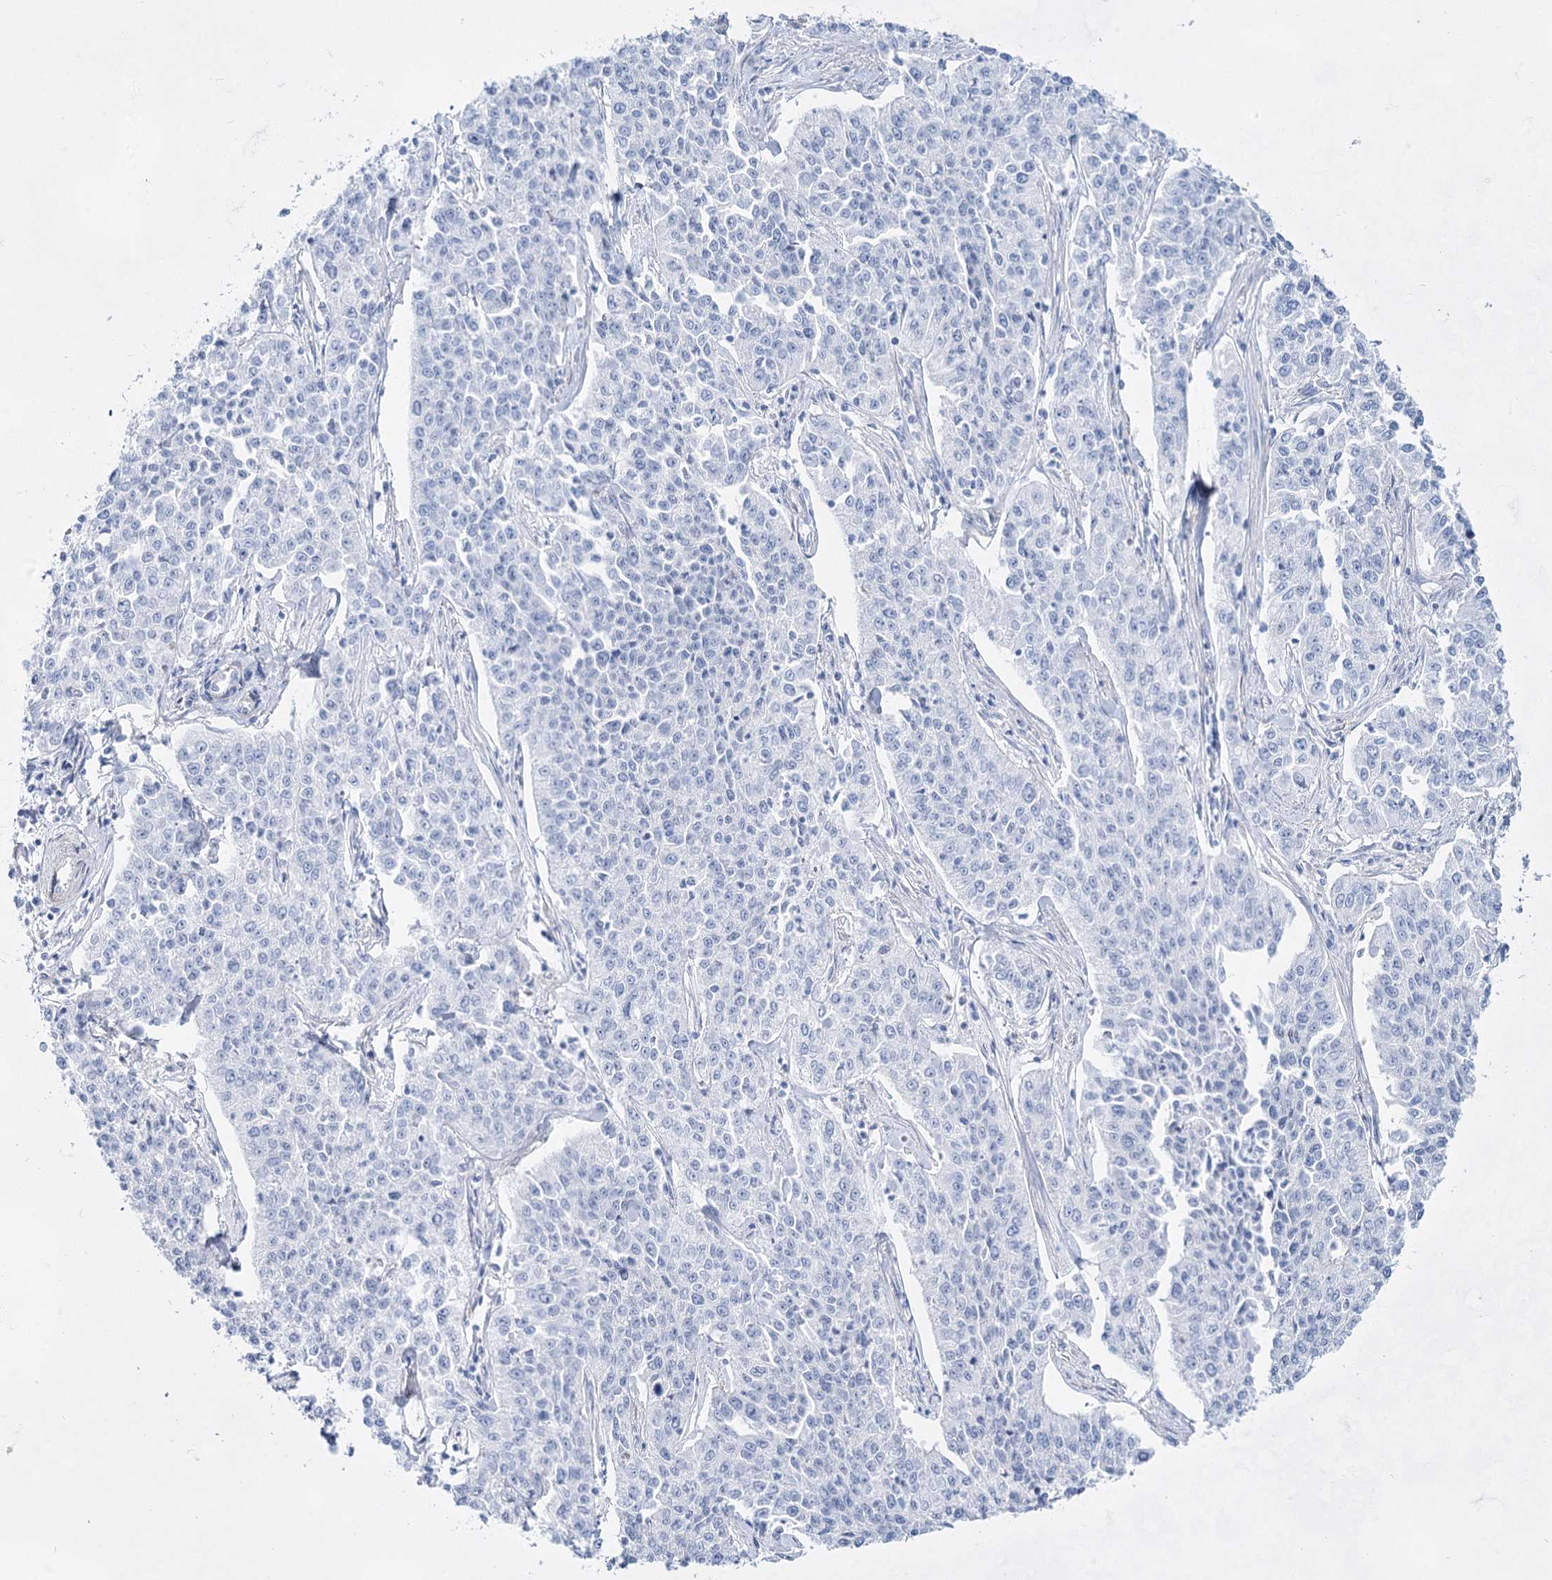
{"staining": {"intensity": "negative", "quantity": "none", "location": "none"}, "tissue": "cervical cancer", "cell_type": "Tumor cells", "image_type": "cancer", "snomed": [{"axis": "morphology", "description": "Squamous cell carcinoma, NOS"}, {"axis": "topography", "description": "Cervix"}], "caption": "This is a micrograph of IHC staining of cervical cancer (squamous cell carcinoma), which shows no staining in tumor cells.", "gene": "ACRV1", "patient": {"sex": "female", "age": 35}}